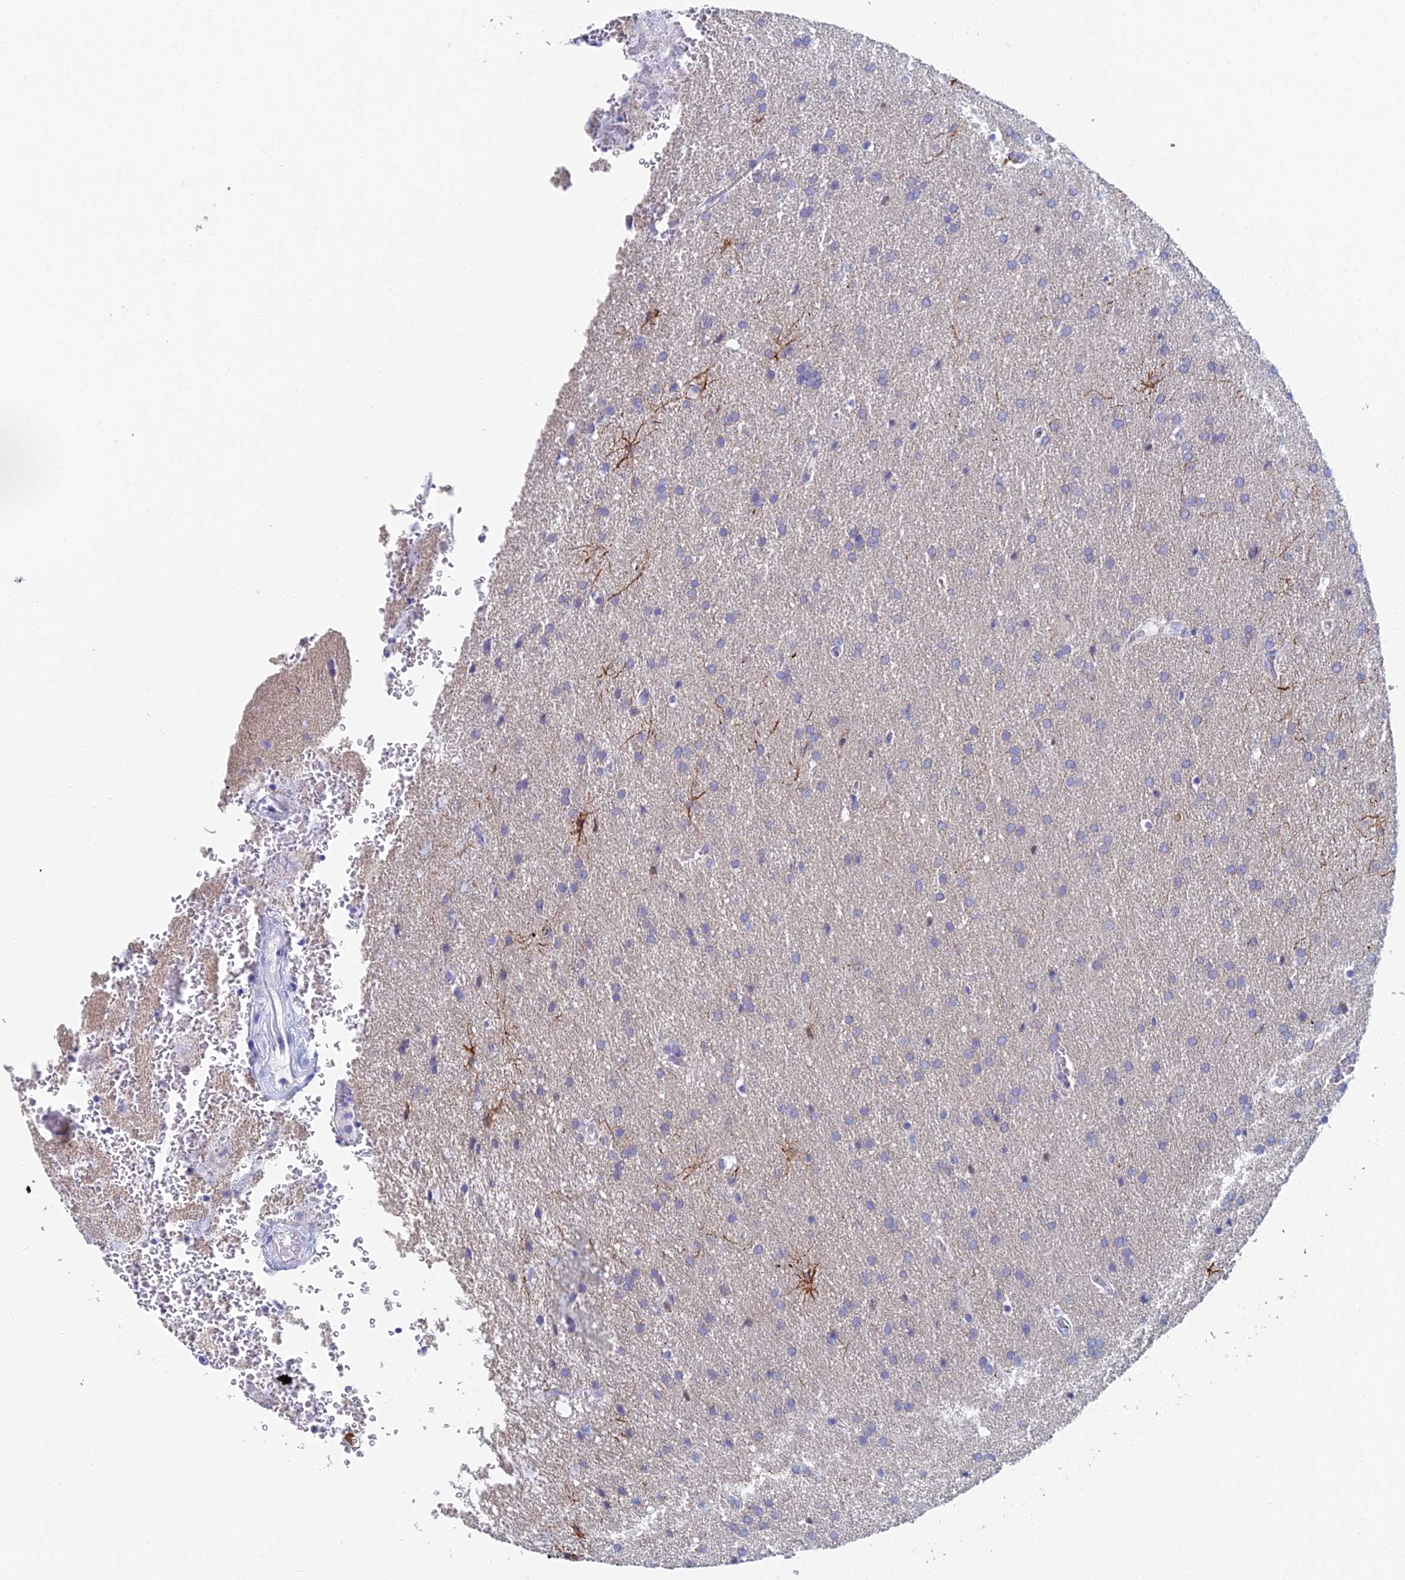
{"staining": {"intensity": "negative", "quantity": "none", "location": "none"}, "tissue": "glioma", "cell_type": "Tumor cells", "image_type": "cancer", "snomed": [{"axis": "morphology", "description": "Glioma, malignant, Low grade"}, {"axis": "topography", "description": "Brain"}], "caption": "Tumor cells show no significant protein positivity in glioma. (Stains: DAB (3,3'-diaminobenzidine) immunohistochemistry with hematoxylin counter stain, Microscopy: brightfield microscopy at high magnification).", "gene": "ACSM1", "patient": {"sex": "female", "age": 32}}